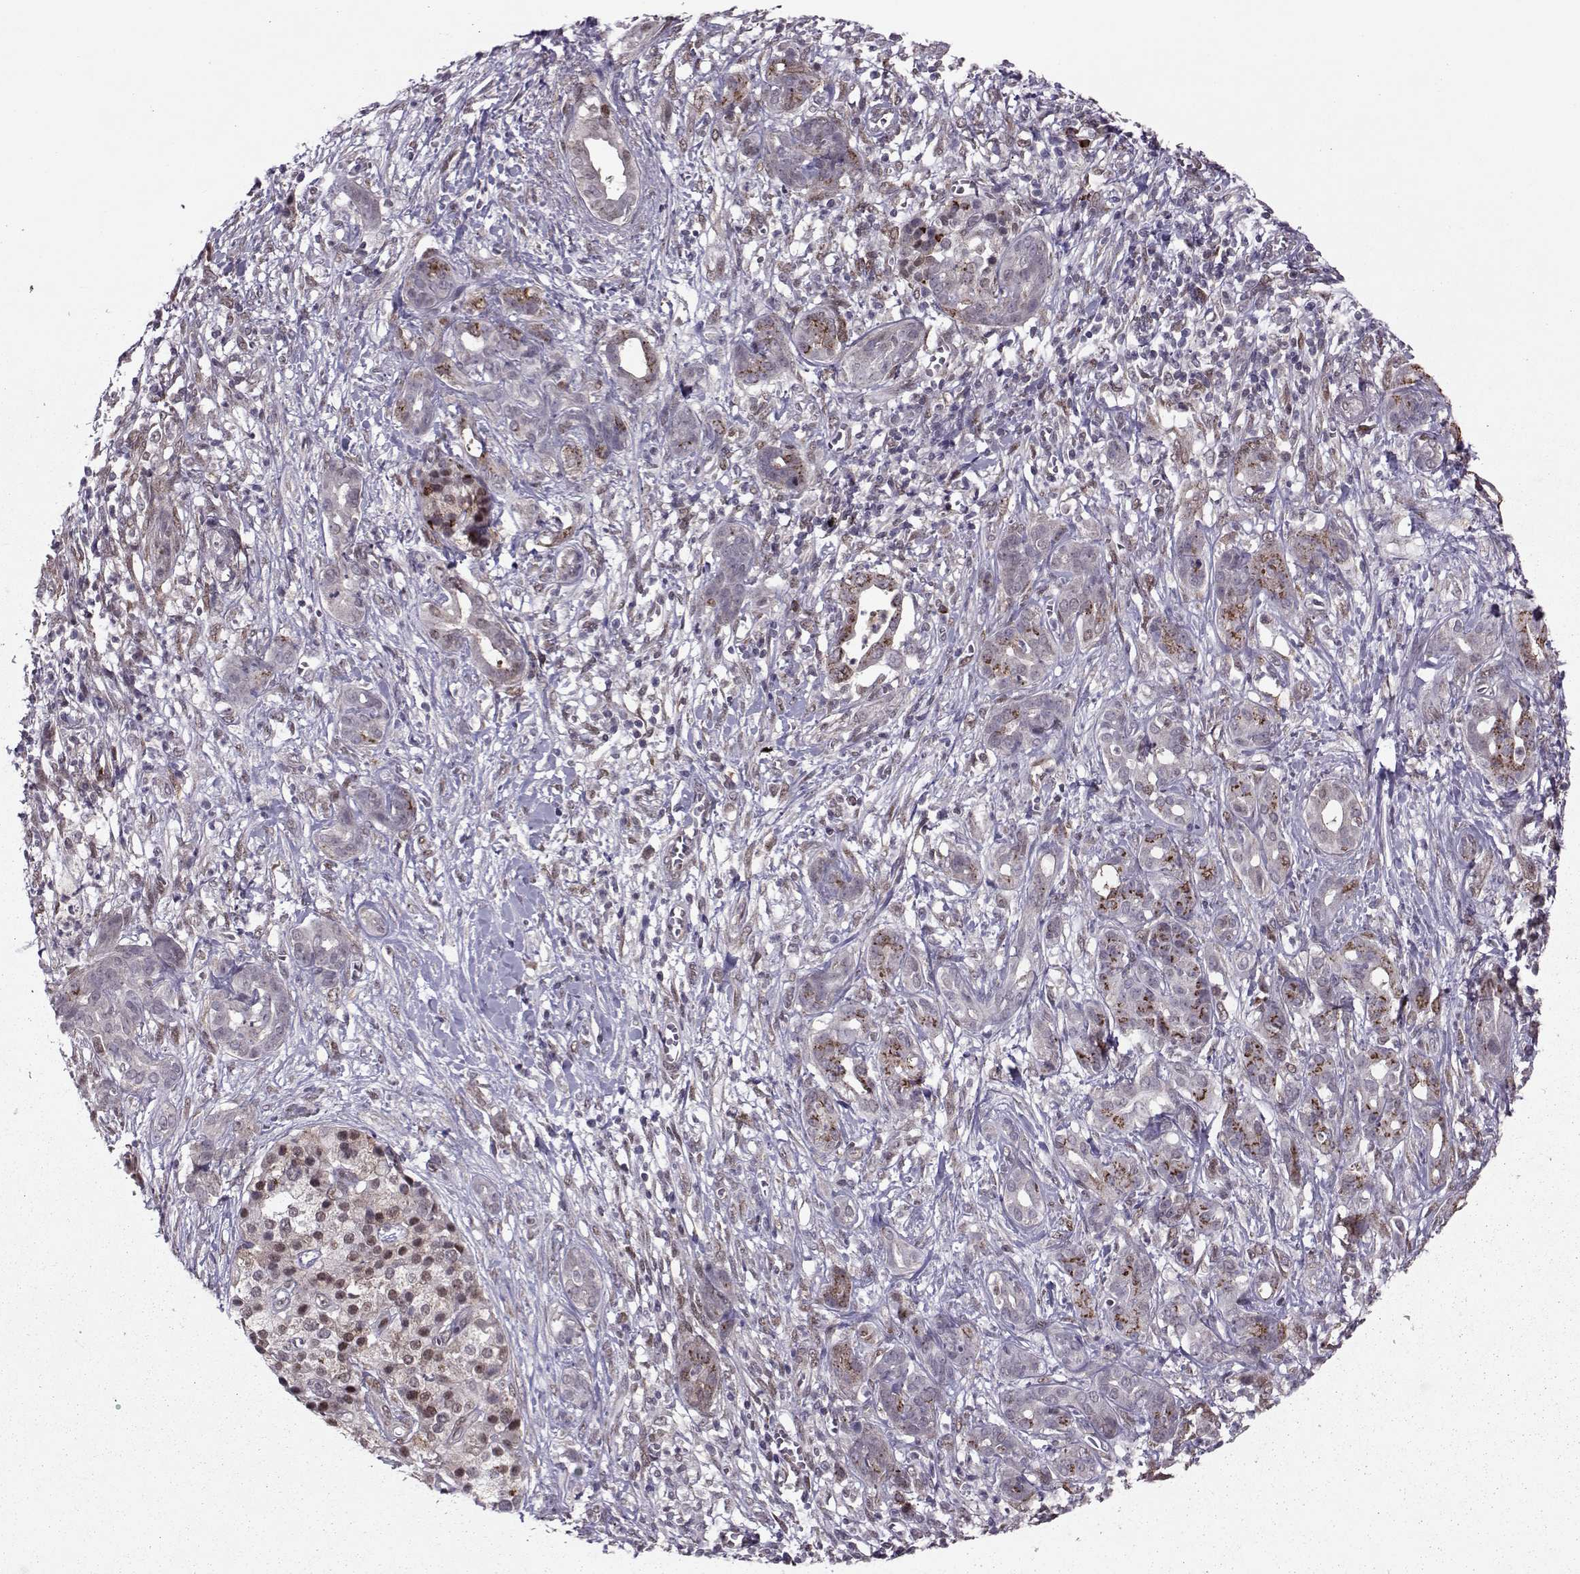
{"staining": {"intensity": "strong", "quantity": "25%-75%", "location": "cytoplasmic/membranous"}, "tissue": "pancreatic cancer", "cell_type": "Tumor cells", "image_type": "cancer", "snomed": [{"axis": "morphology", "description": "Adenocarcinoma, NOS"}, {"axis": "topography", "description": "Pancreas"}], "caption": "This is a photomicrograph of immunohistochemistry (IHC) staining of pancreatic cancer, which shows strong expression in the cytoplasmic/membranous of tumor cells.", "gene": "CDK4", "patient": {"sex": "male", "age": 61}}